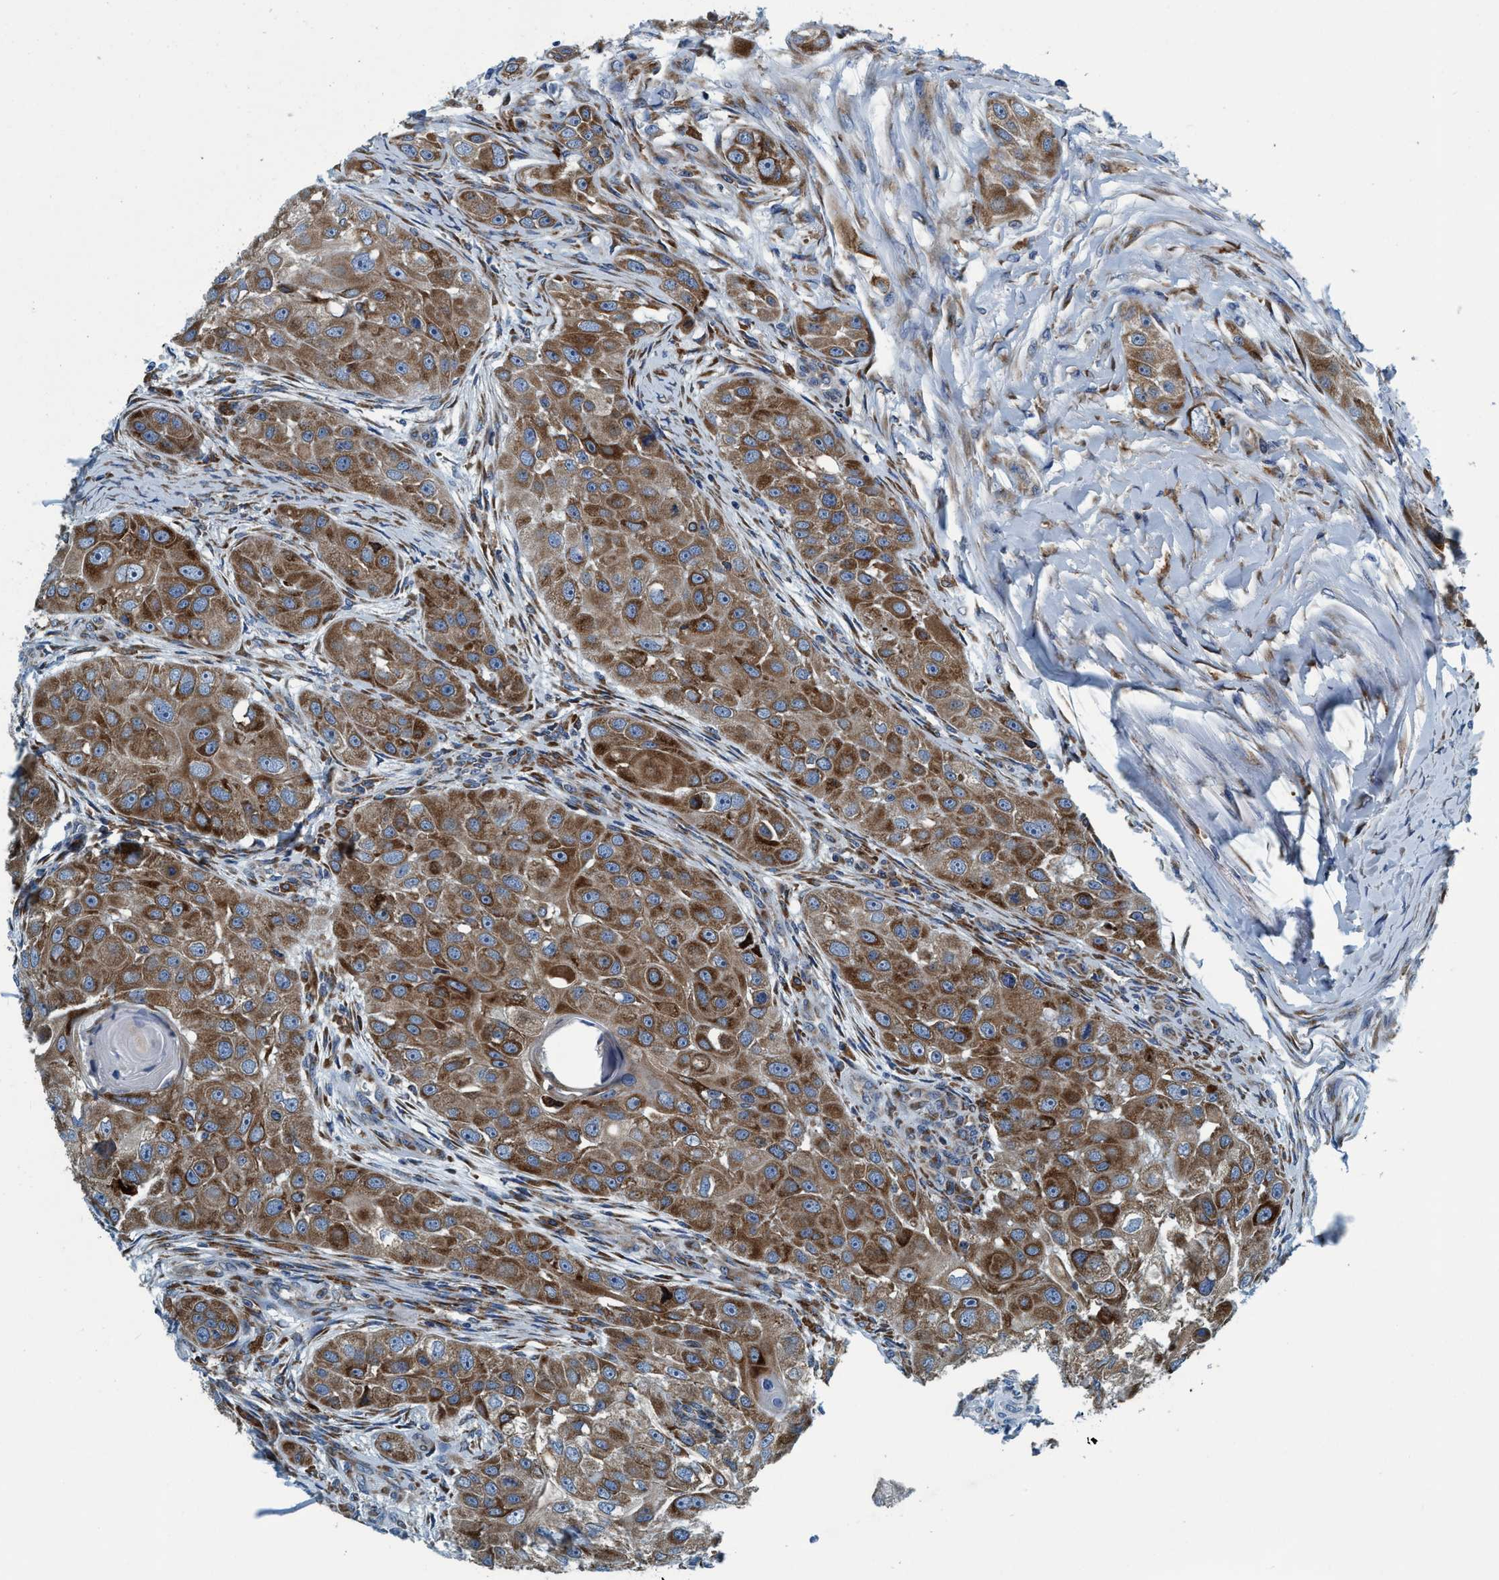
{"staining": {"intensity": "moderate", "quantity": ">75%", "location": "cytoplasmic/membranous"}, "tissue": "head and neck cancer", "cell_type": "Tumor cells", "image_type": "cancer", "snomed": [{"axis": "morphology", "description": "Normal tissue, NOS"}, {"axis": "morphology", "description": "Squamous cell carcinoma, NOS"}, {"axis": "topography", "description": "Skeletal muscle"}, {"axis": "topography", "description": "Head-Neck"}], "caption": "IHC image of human head and neck cancer (squamous cell carcinoma) stained for a protein (brown), which exhibits medium levels of moderate cytoplasmic/membranous expression in approximately >75% of tumor cells.", "gene": "ARMC9", "patient": {"sex": "male", "age": 51}}